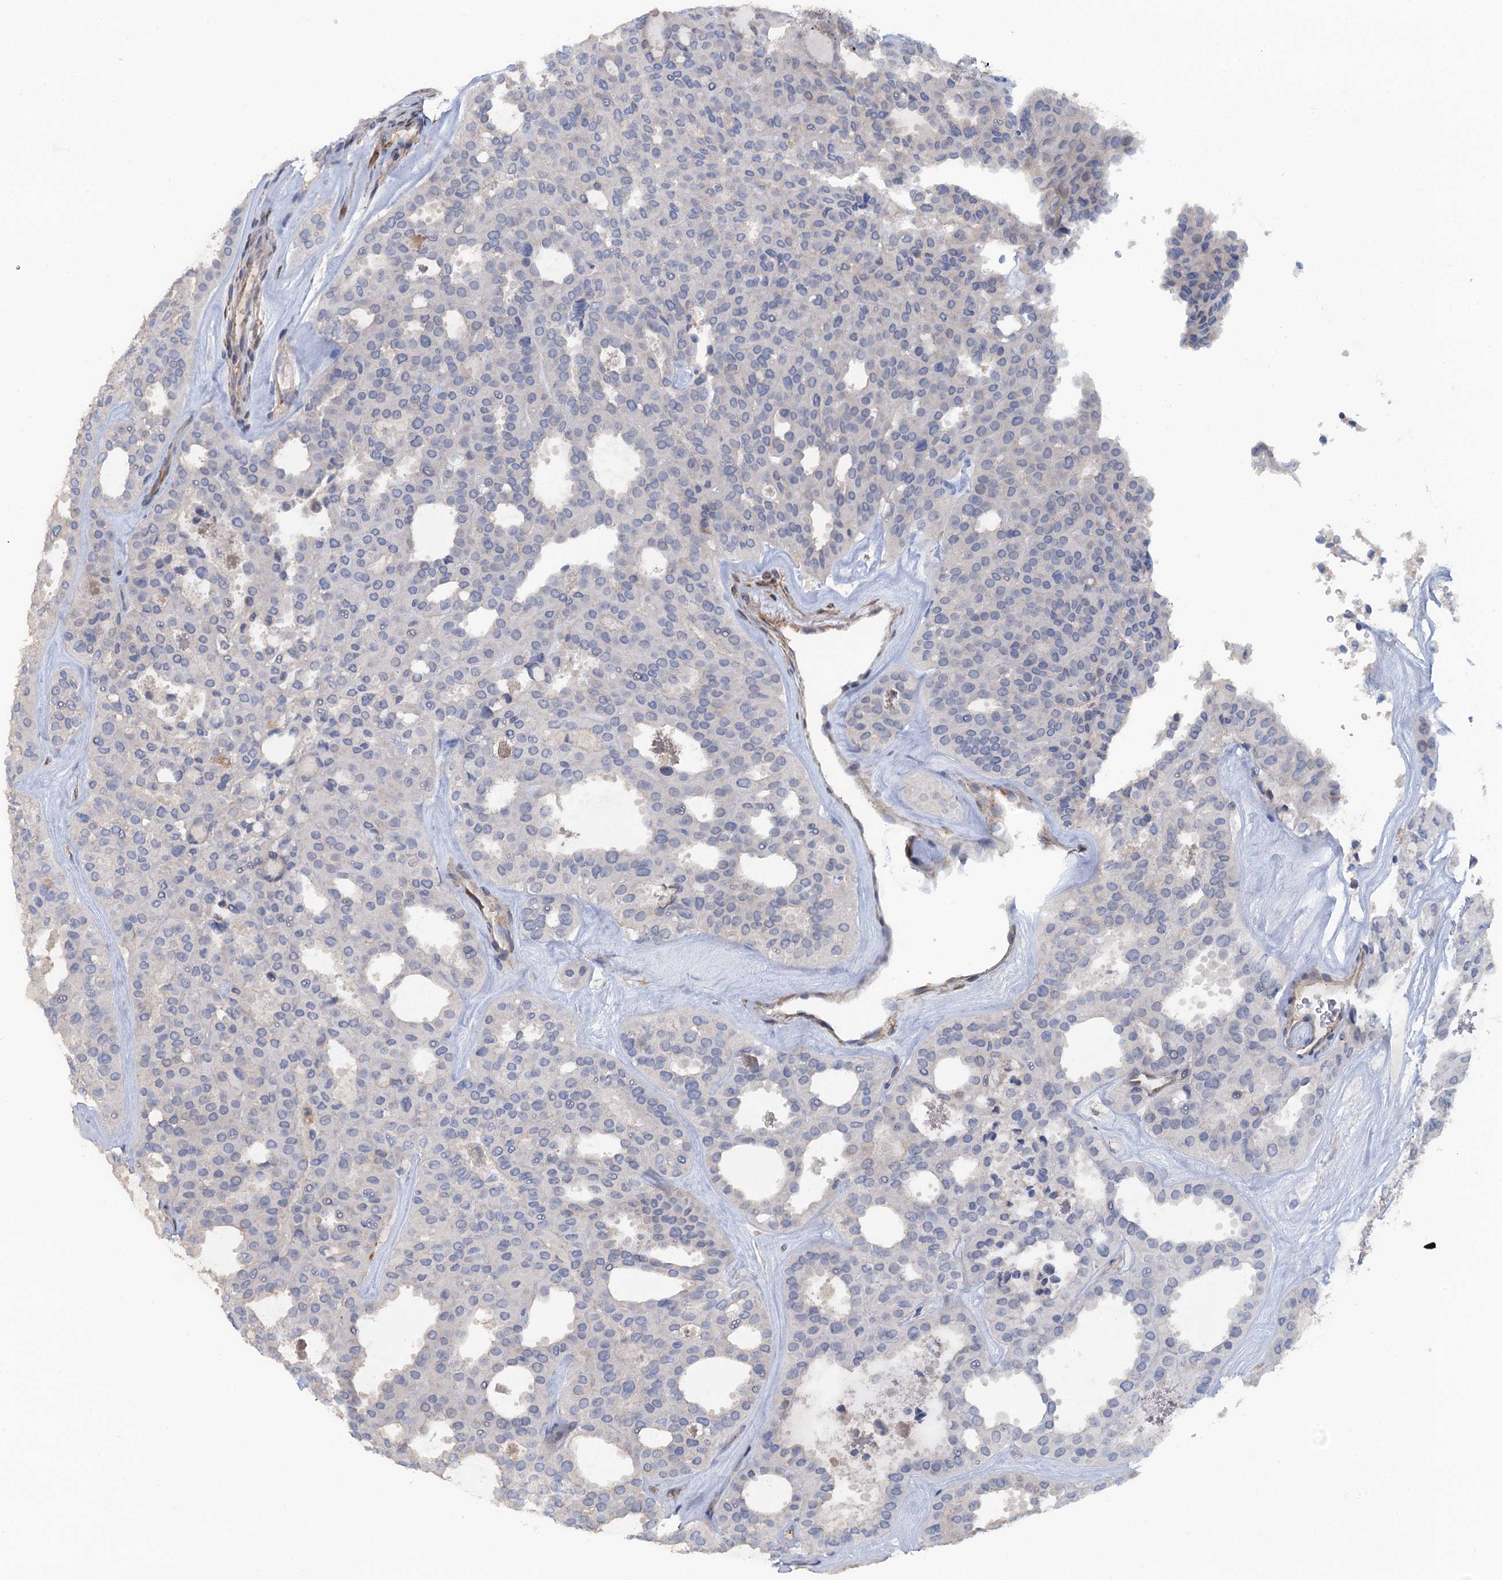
{"staining": {"intensity": "negative", "quantity": "none", "location": "none"}, "tissue": "thyroid cancer", "cell_type": "Tumor cells", "image_type": "cancer", "snomed": [{"axis": "morphology", "description": "Follicular adenoma carcinoma, NOS"}, {"axis": "topography", "description": "Thyroid gland"}], "caption": "This is an immunohistochemistry histopathology image of thyroid cancer (follicular adenoma carcinoma). There is no staining in tumor cells.", "gene": "POGLUT3", "patient": {"sex": "male", "age": 75}}